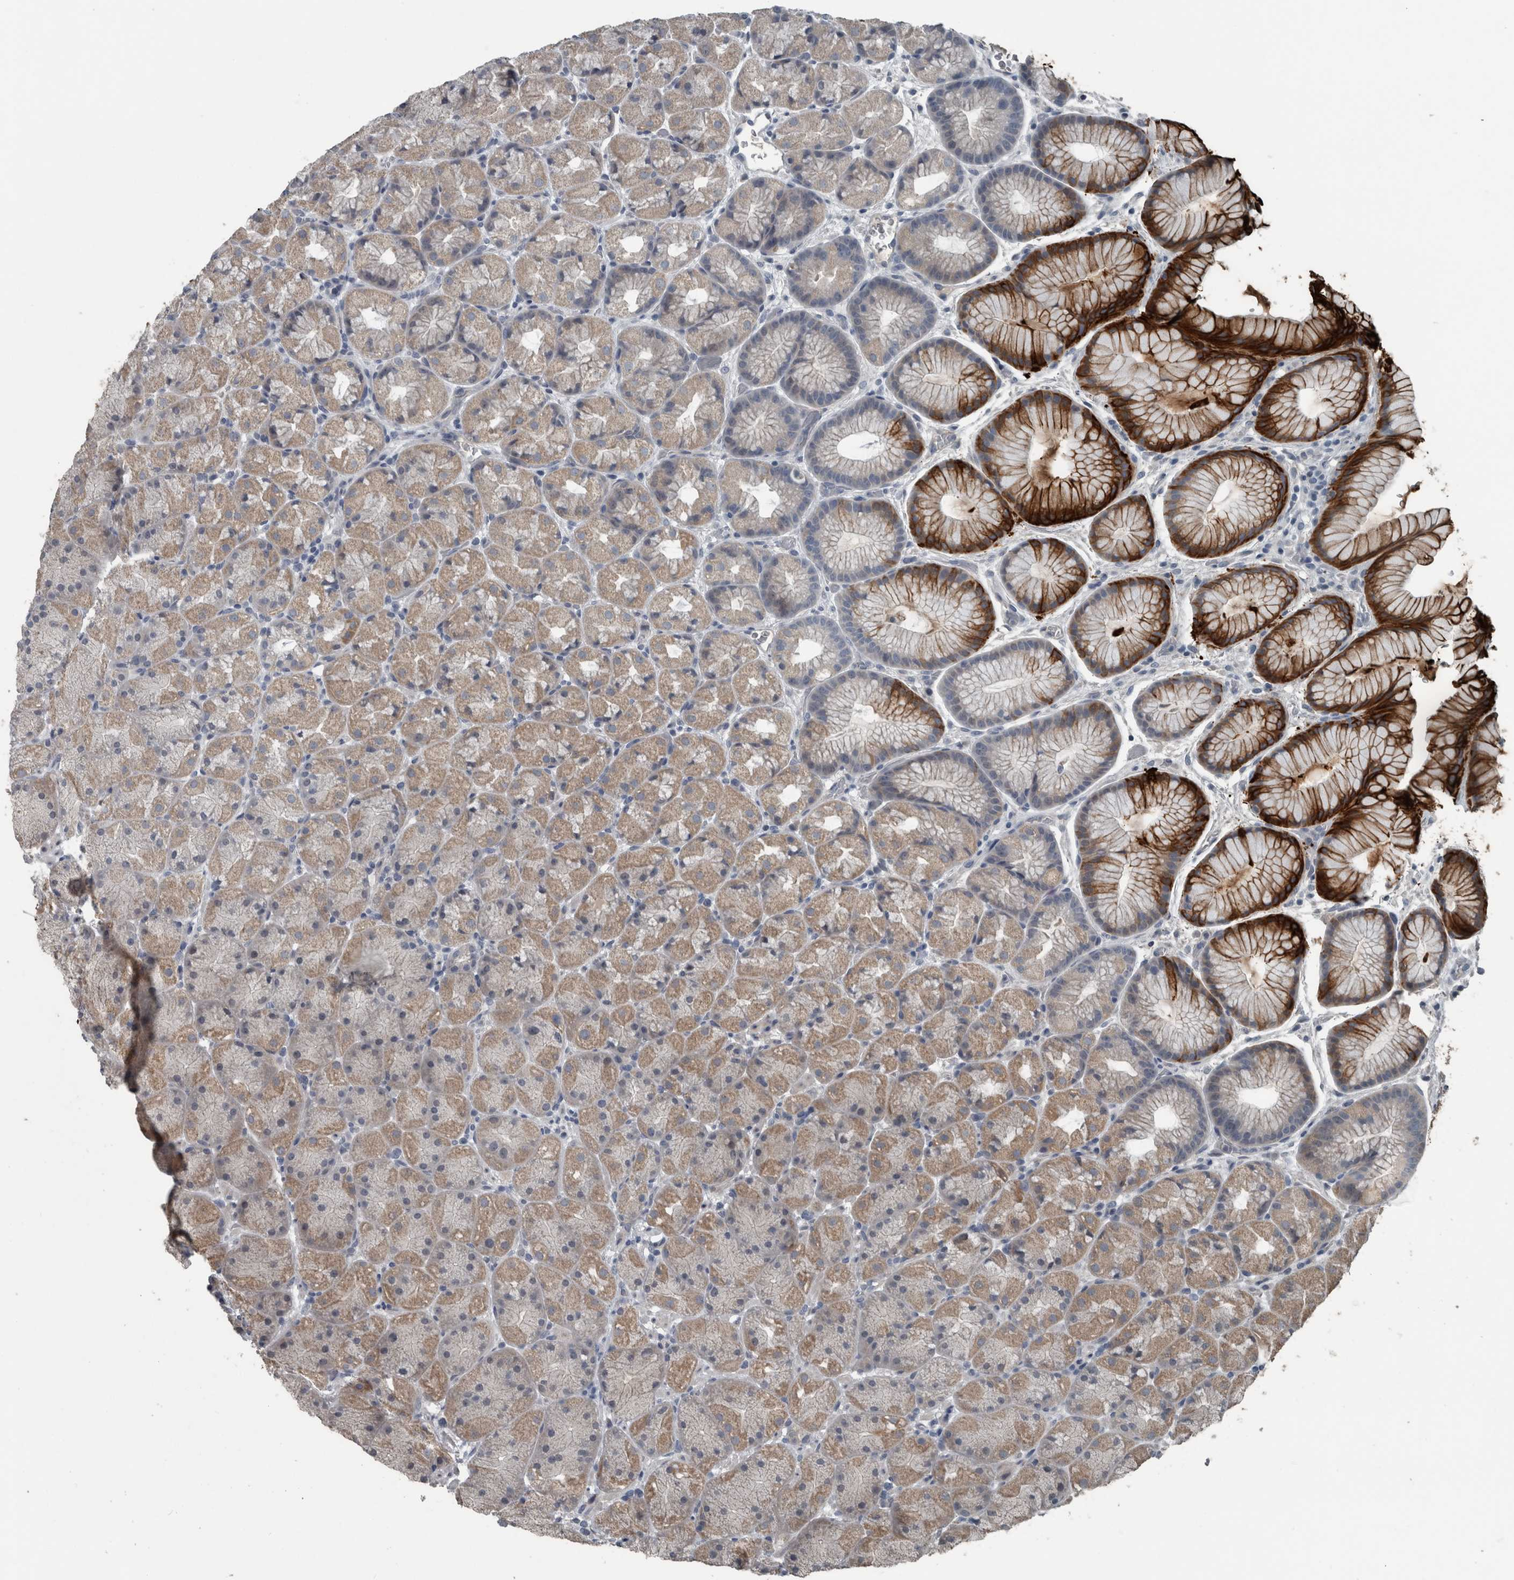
{"staining": {"intensity": "strong", "quantity": "25%-75%", "location": "cytoplasmic/membranous"}, "tissue": "stomach", "cell_type": "Glandular cells", "image_type": "normal", "snomed": [{"axis": "morphology", "description": "Normal tissue, NOS"}, {"axis": "topography", "description": "Stomach, upper"}, {"axis": "topography", "description": "Stomach"}], "caption": "Stomach was stained to show a protein in brown. There is high levels of strong cytoplasmic/membranous staining in about 25%-75% of glandular cells.", "gene": "KRT20", "patient": {"sex": "male", "age": 48}}